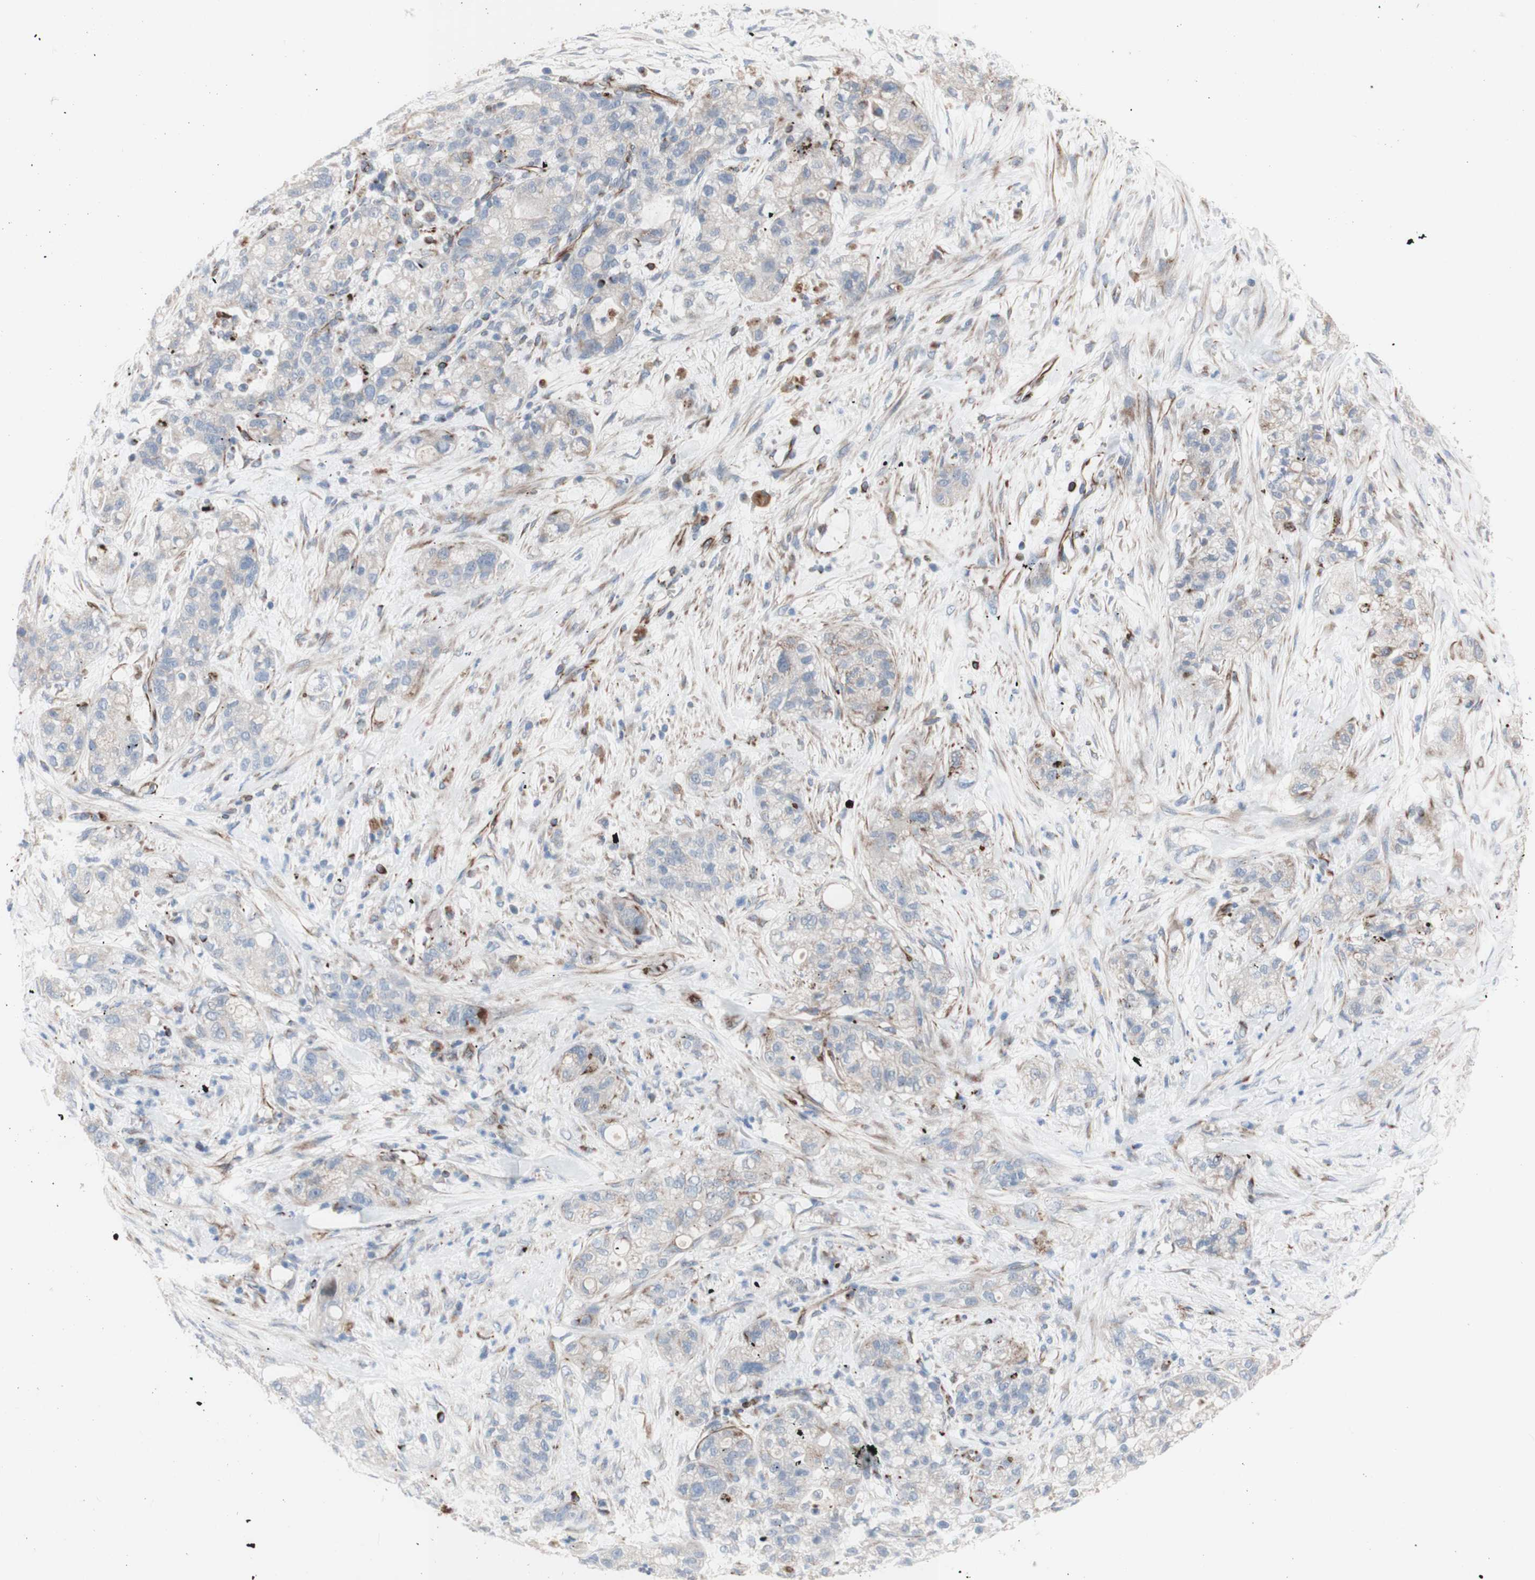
{"staining": {"intensity": "weak", "quantity": "<25%", "location": "cytoplasmic/membranous"}, "tissue": "pancreatic cancer", "cell_type": "Tumor cells", "image_type": "cancer", "snomed": [{"axis": "morphology", "description": "Adenocarcinoma, NOS"}, {"axis": "topography", "description": "Pancreas"}], "caption": "This photomicrograph is of pancreatic cancer (adenocarcinoma) stained with immunohistochemistry (IHC) to label a protein in brown with the nuclei are counter-stained blue. There is no staining in tumor cells.", "gene": "AGPAT5", "patient": {"sex": "female", "age": 78}}